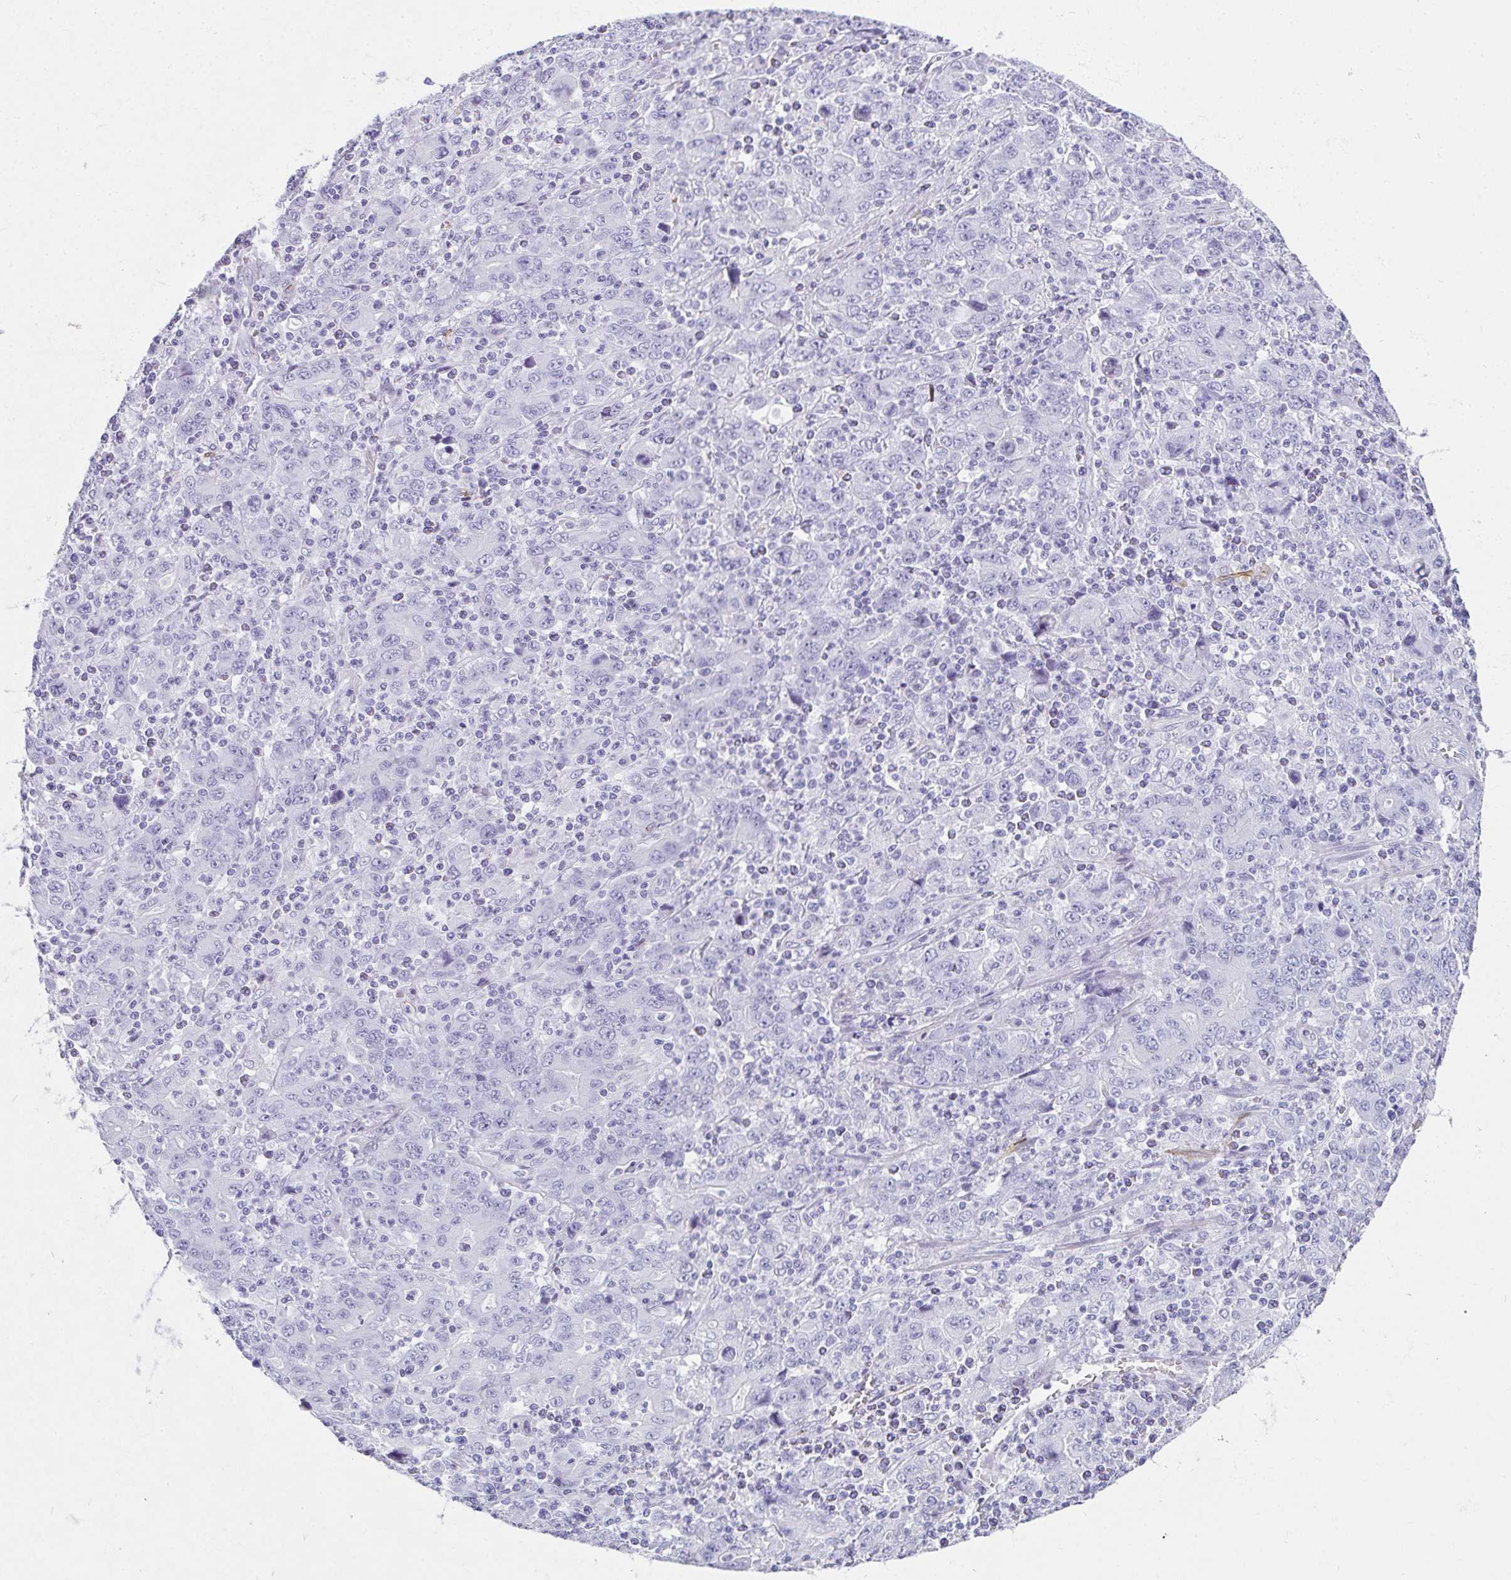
{"staining": {"intensity": "negative", "quantity": "none", "location": "none"}, "tissue": "stomach cancer", "cell_type": "Tumor cells", "image_type": "cancer", "snomed": [{"axis": "morphology", "description": "Adenocarcinoma, NOS"}, {"axis": "topography", "description": "Stomach, upper"}], "caption": "Human adenocarcinoma (stomach) stained for a protein using immunohistochemistry (IHC) exhibits no staining in tumor cells.", "gene": "PRND", "patient": {"sex": "male", "age": 69}}